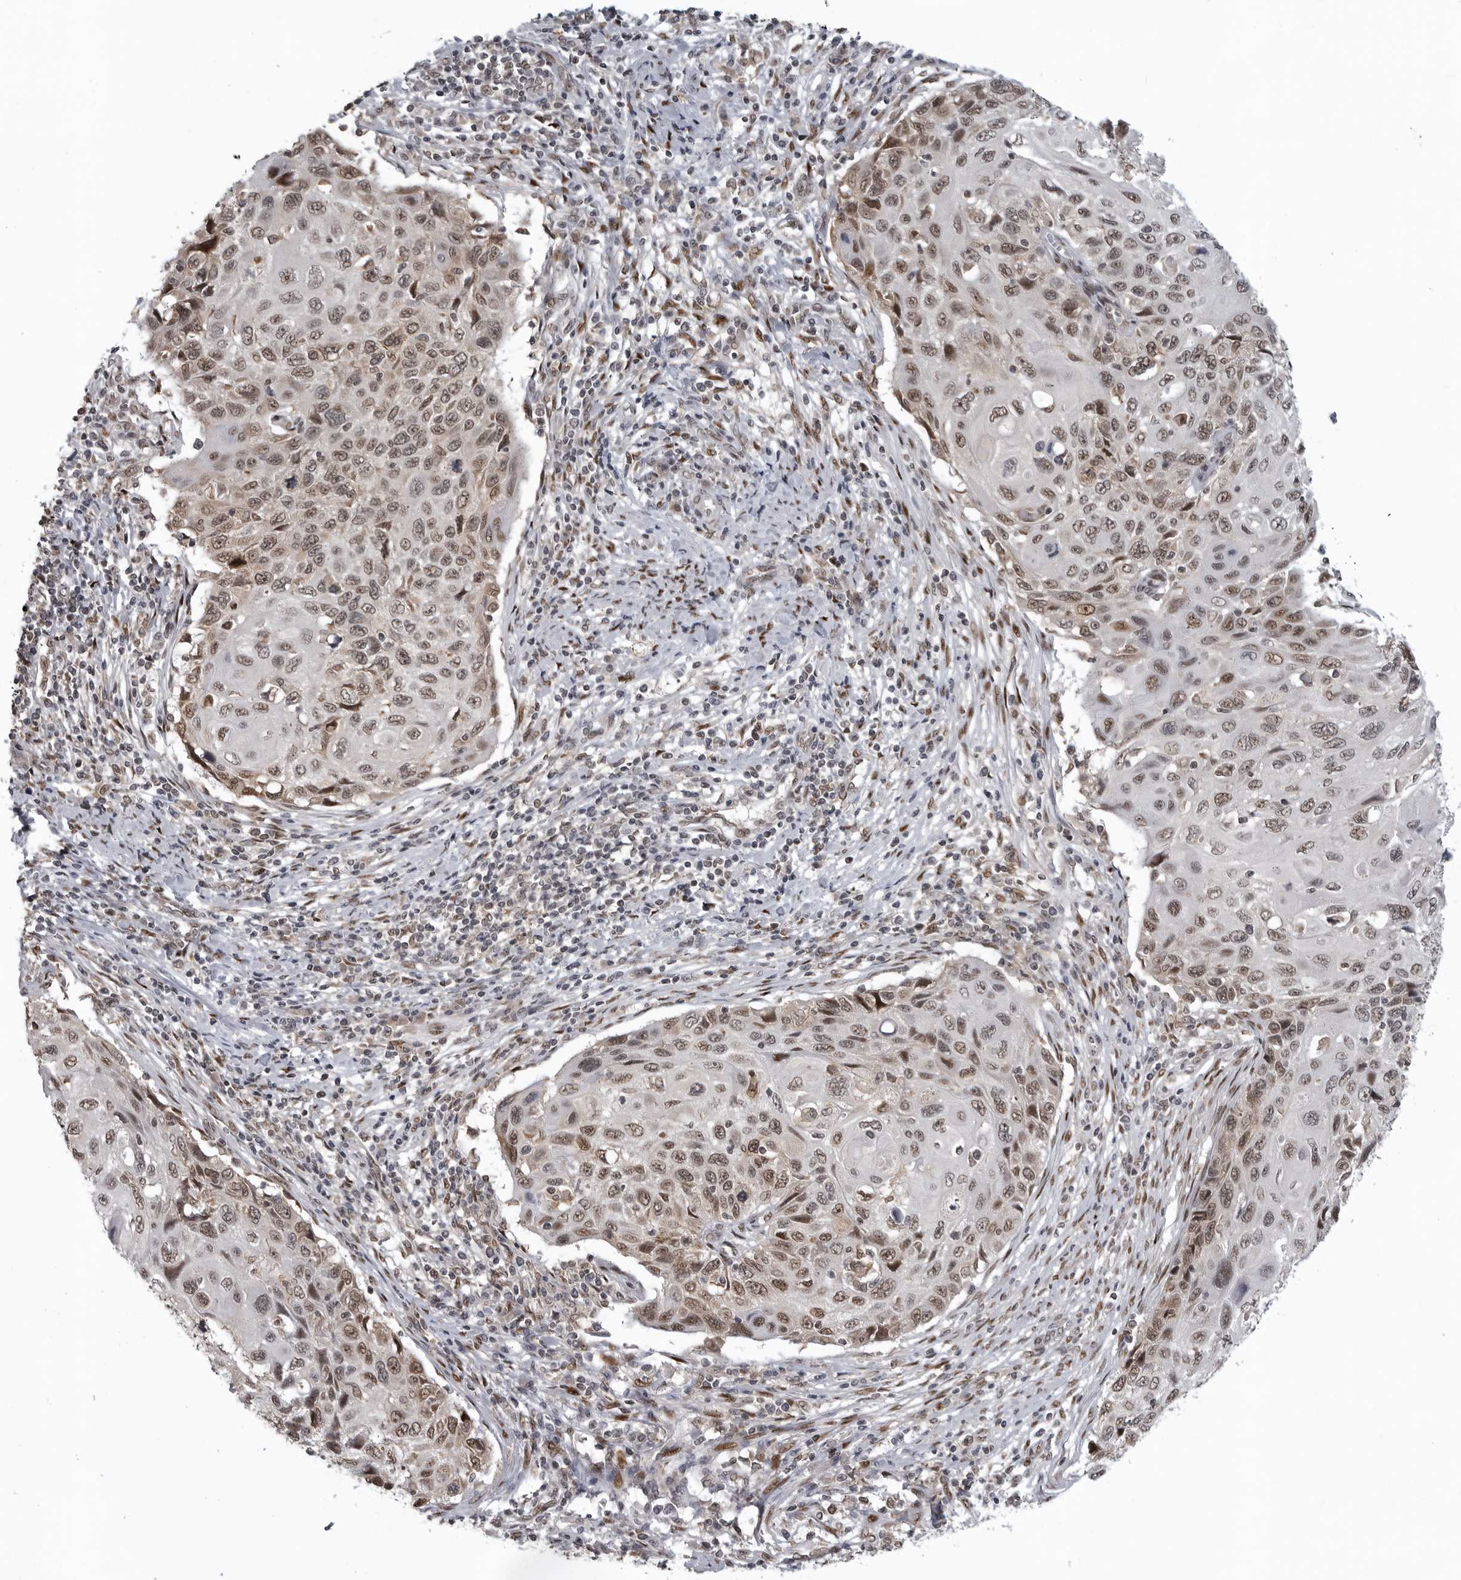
{"staining": {"intensity": "moderate", "quantity": ">75%", "location": "nuclear"}, "tissue": "cervical cancer", "cell_type": "Tumor cells", "image_type": "cancer", "snomed": [{"axis": "morphology", "description": "Squamous cell carcinoma, NOS"}, {"axis": "topography", "description": "Cervix"}], "caption": "This micrograph exhibits IHC staining of human squamous cell carcinoma (cervical), with medium moderate nuclear expression in about >75% of tumor cells.", "gene": "C8orf58", "patient": {"sex": "female", "age": 70}}